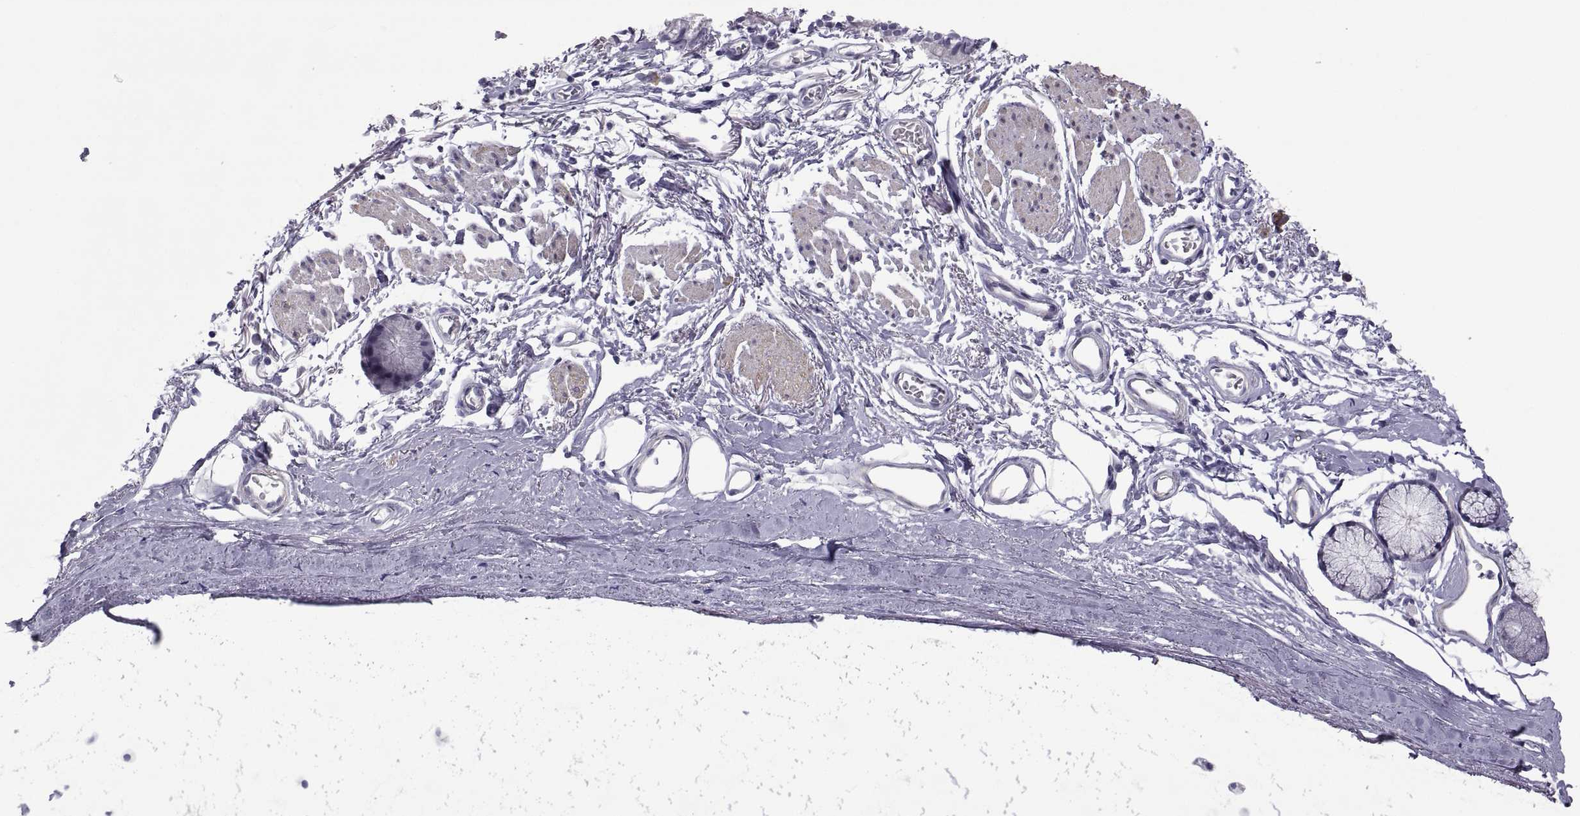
{"staining": {"intensity": "negative", "quantity": "none", "location": "none"}, "tissue": "soft tissue", "cell_type": "Fibroblasts", "image_type": "normal", "snomed": [{"axis": "morphology", "description": "Normal tissue, NOS"}, {"axis": "topography", "description": "Cartilage tissue"}, {"axis": "topography", "description": "Bronchus"}], "caption": "The histopathology image displays no significant positivity in fibroblasts of soft tissue. (DAB (3,3'-diaminobenzidine) immunohistochemistry, high magnification).", "gene": "MAGEB1", "patient": {"sex": "female", "age": 79}}